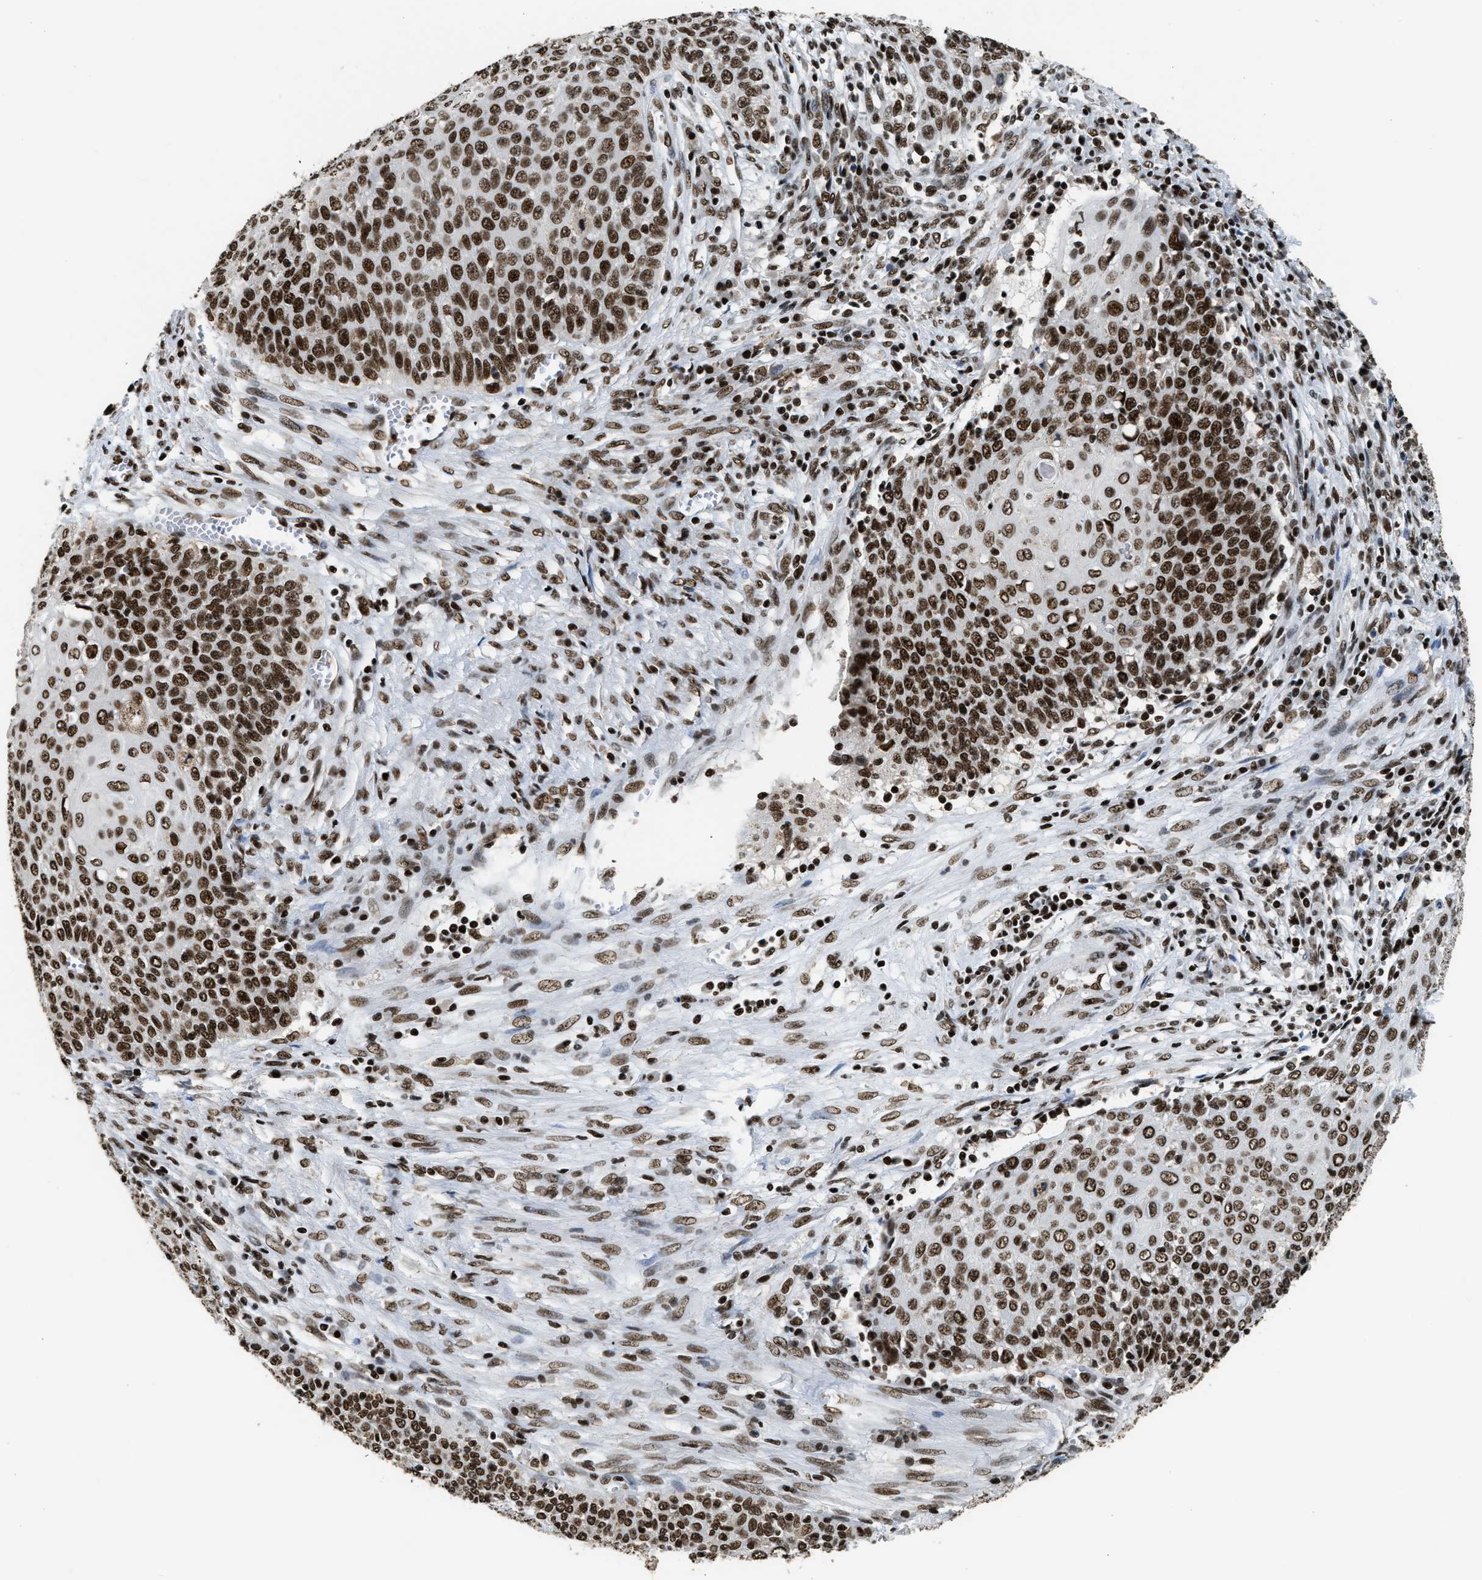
{"staining": {"intensity": "strong", "quantity": ">75%", "location": "nuclear"}, "tissue": "cervical cancer", "cell_type": "Tumor cells", "image_type": "cancer", "snomed": [{"axis": "morphology", "description": "Squamous cell carcinoma, NOS"}, {"axis": "topography", "description": "Cervix"}], "caption": "Strong nuclear staining for a protein is present in approximately >75% of tumor cells of cervical squamous cell carcinoma using immunohistochemistry (IHC).", "gene": "RAD21", "patient": {"sex": "female", "age": 39}}